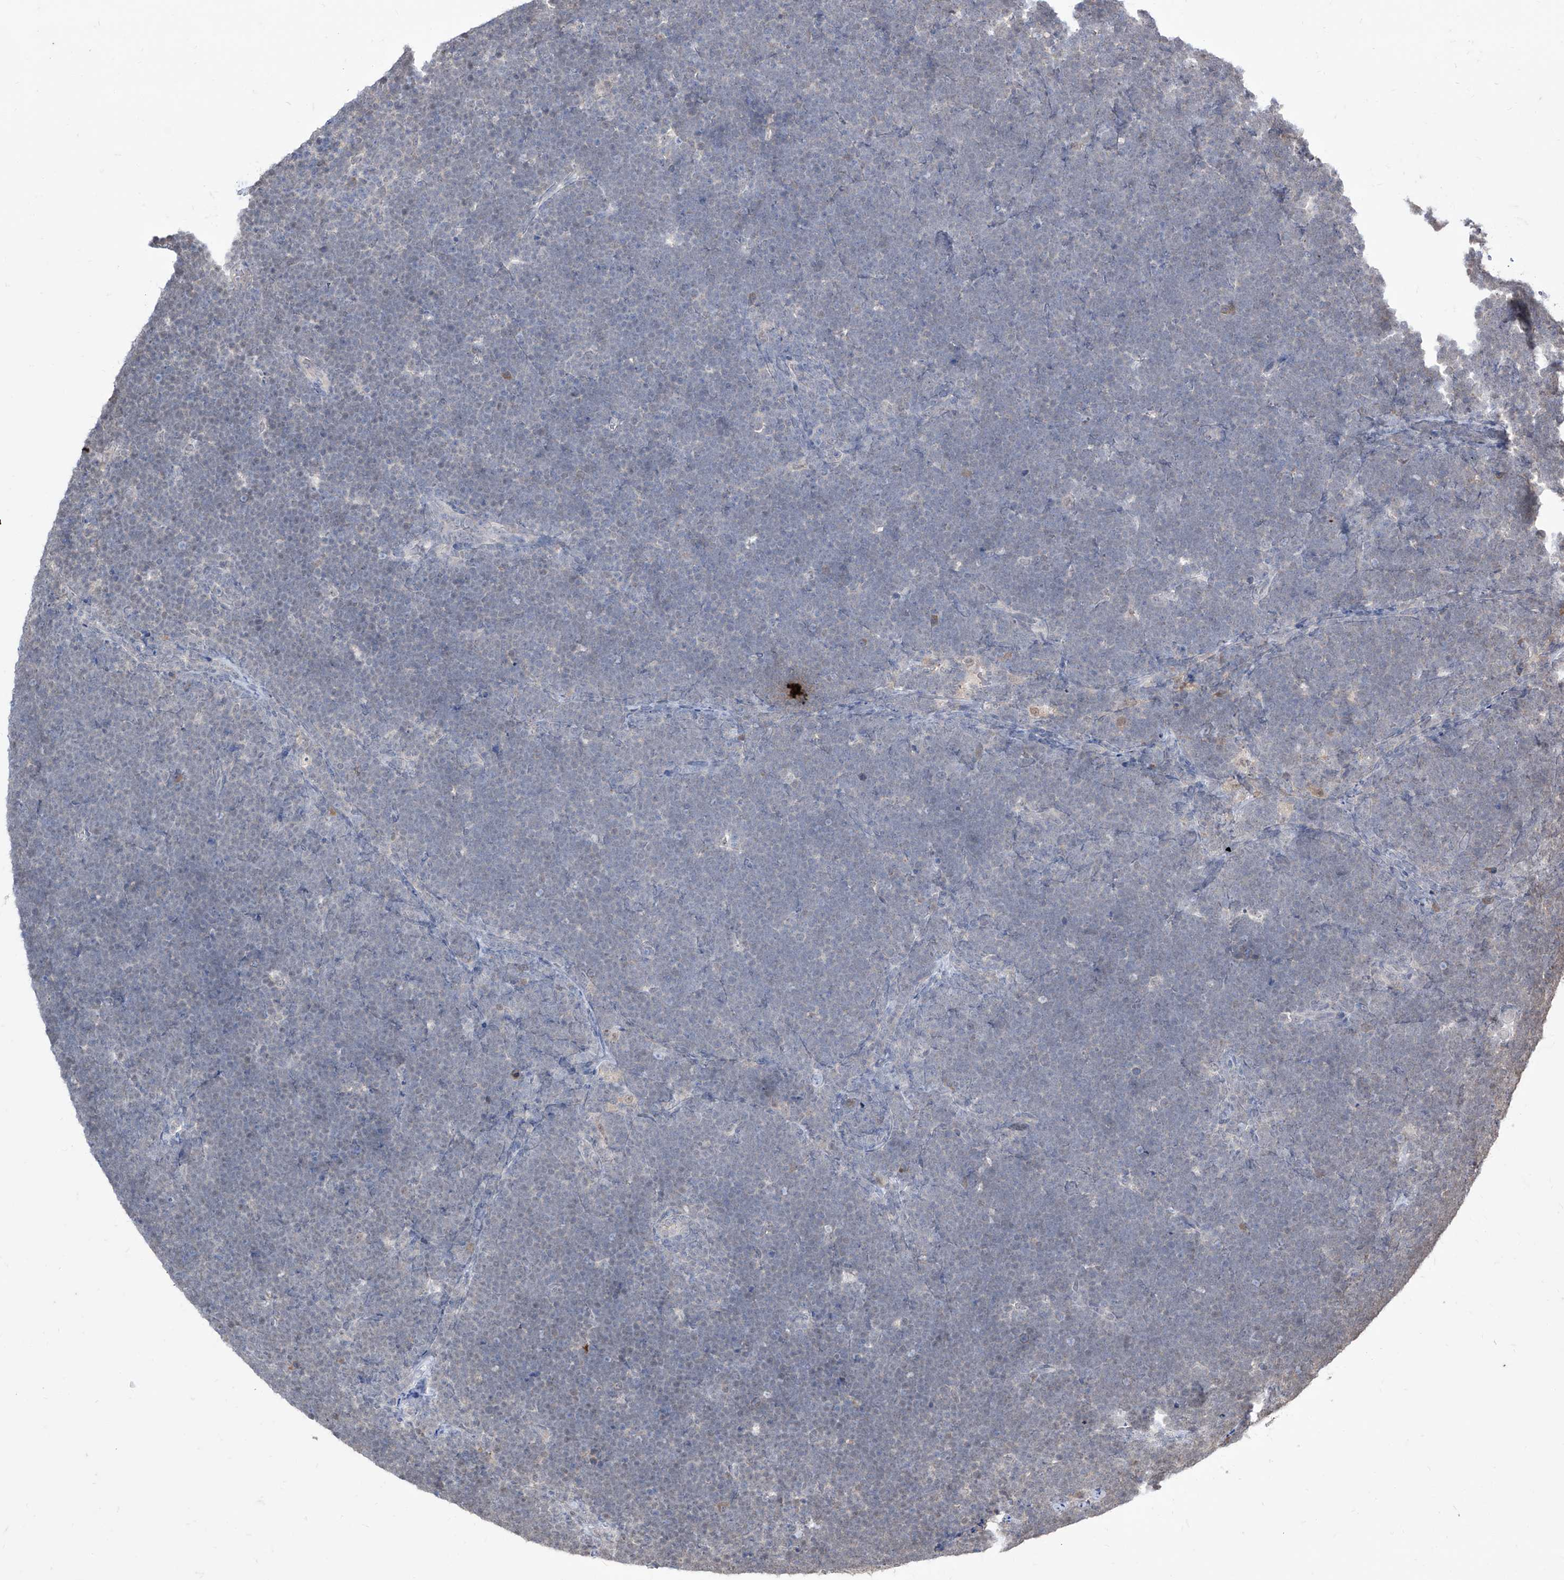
{"staining": {"intensity": "negative", "quantity": "none", "location": "none"}, "tissue": "lymphoma", "cell_type": "Tumor cells", "image_type": "cancer", "snomed": [{"axis": "morphology", "description": "Malignant lymphoma, non-Hodgkin's type, High grade"}, {"axis": "topography", "description": "Lymph node"}], "caption": "Tumor cells are negative for brown protein staining in lymphoma. Brightfield microscopy of IHC stained with DAB (brown) and hematoxylin (blue), captured at high magnification.", "gene": "BROX", "patient": {"sex": "male", "age": 13}}